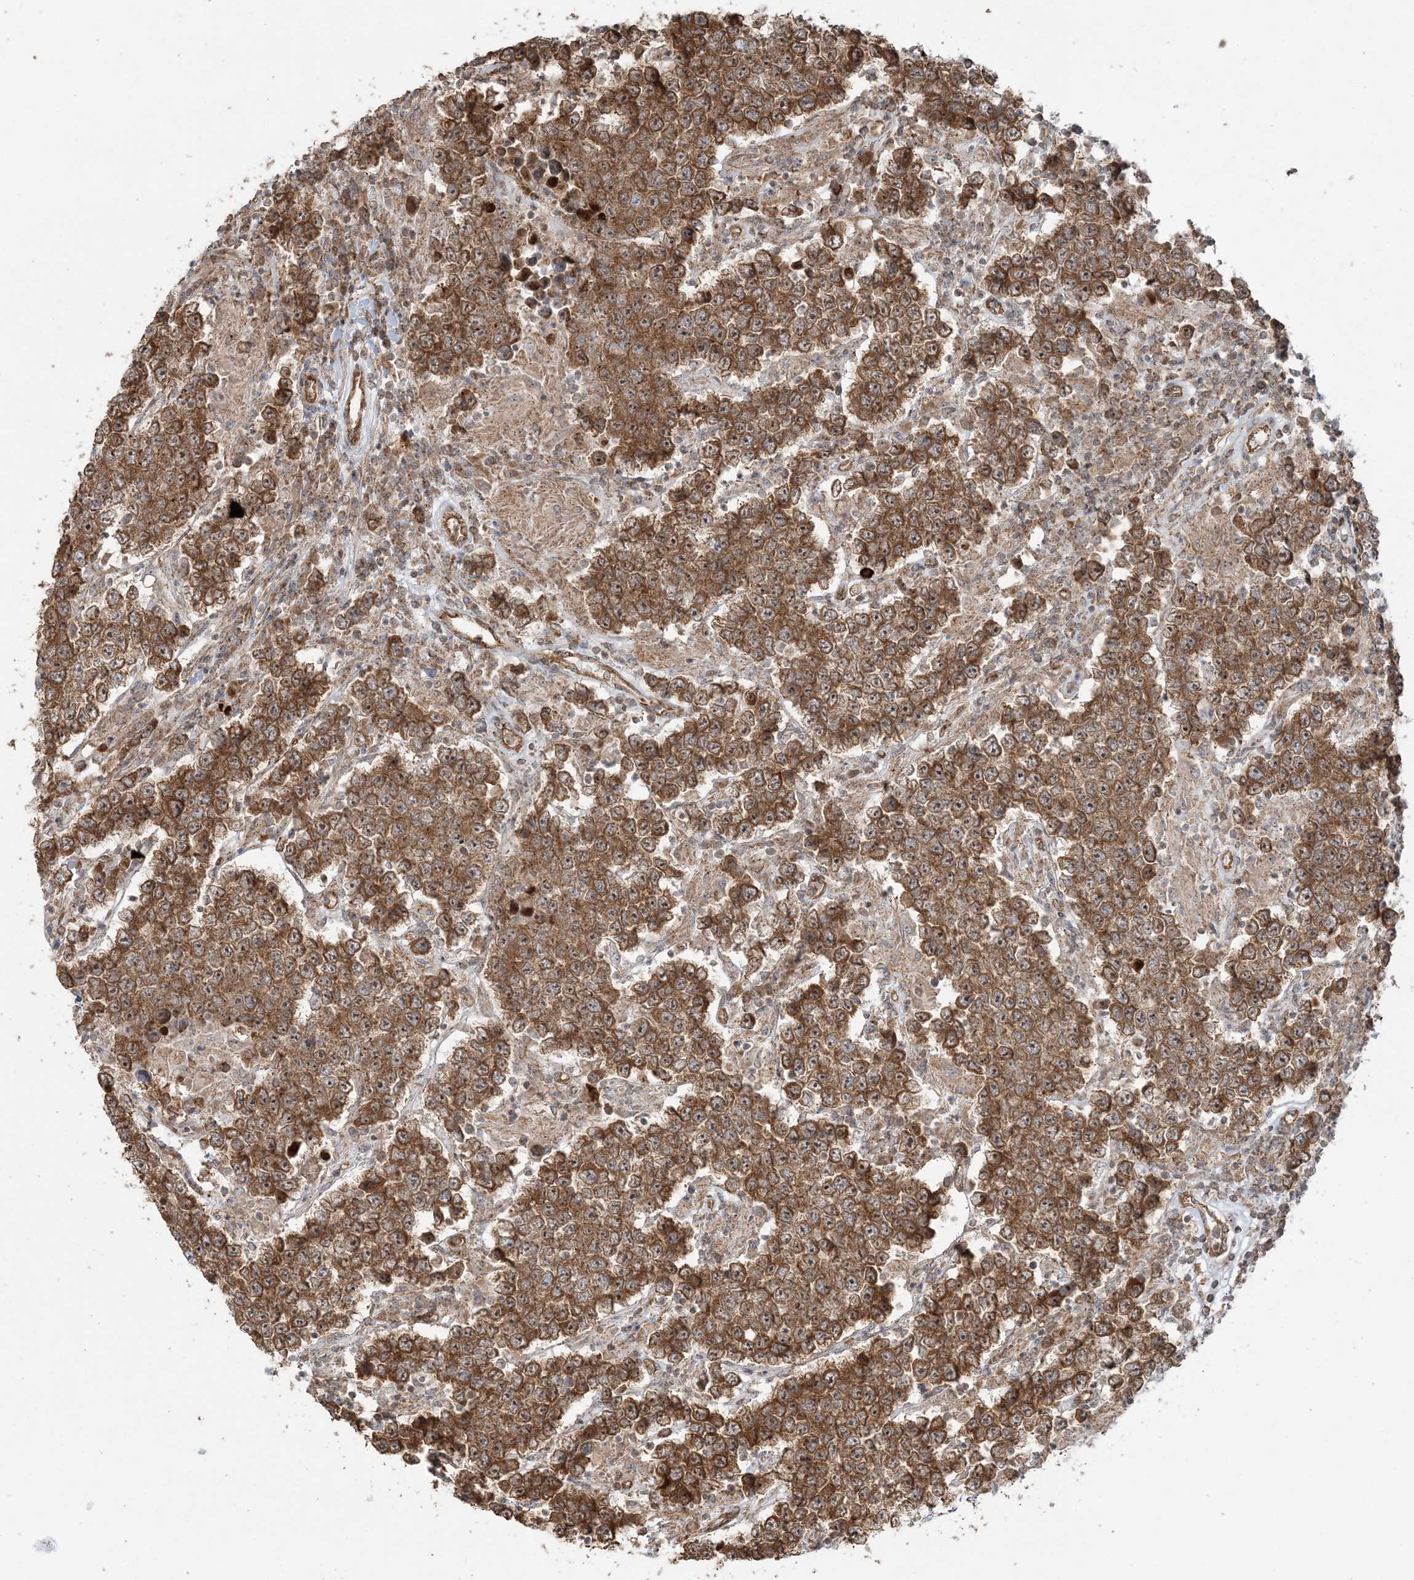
{"staining": {"intensity": "moderate", "quantity": ">75%", "location": "cytoplasmic/membranous"}, "tissue": "testis cancer", "cell_type": "Tumor cells", "image_type": "cancer", "snomed": [{"axis": "morphology", "description": "Normal tissue, NOS"}, {"axis": "morphology", "description": "Urothelial carcinoma, High grade"}, {"axis": "morphology", "description": "Seminoma, NOS"}, {"axis": "morphology", "description": "Carcinoma, Embryonal, NOS"}, {"axis": "topography", "description": "Urinary bladder"}, {"axis": "topography", "description": "Testis"}], "caption": "Immunohistochemical staining of testis high-grade urothelial carcinoma reveals medium levels of moderate cytoplasmic/membranous positivity in about >75% of tumor cells.", "gene": "STIM2", "patient": {"sex": "male", "age": 41}}